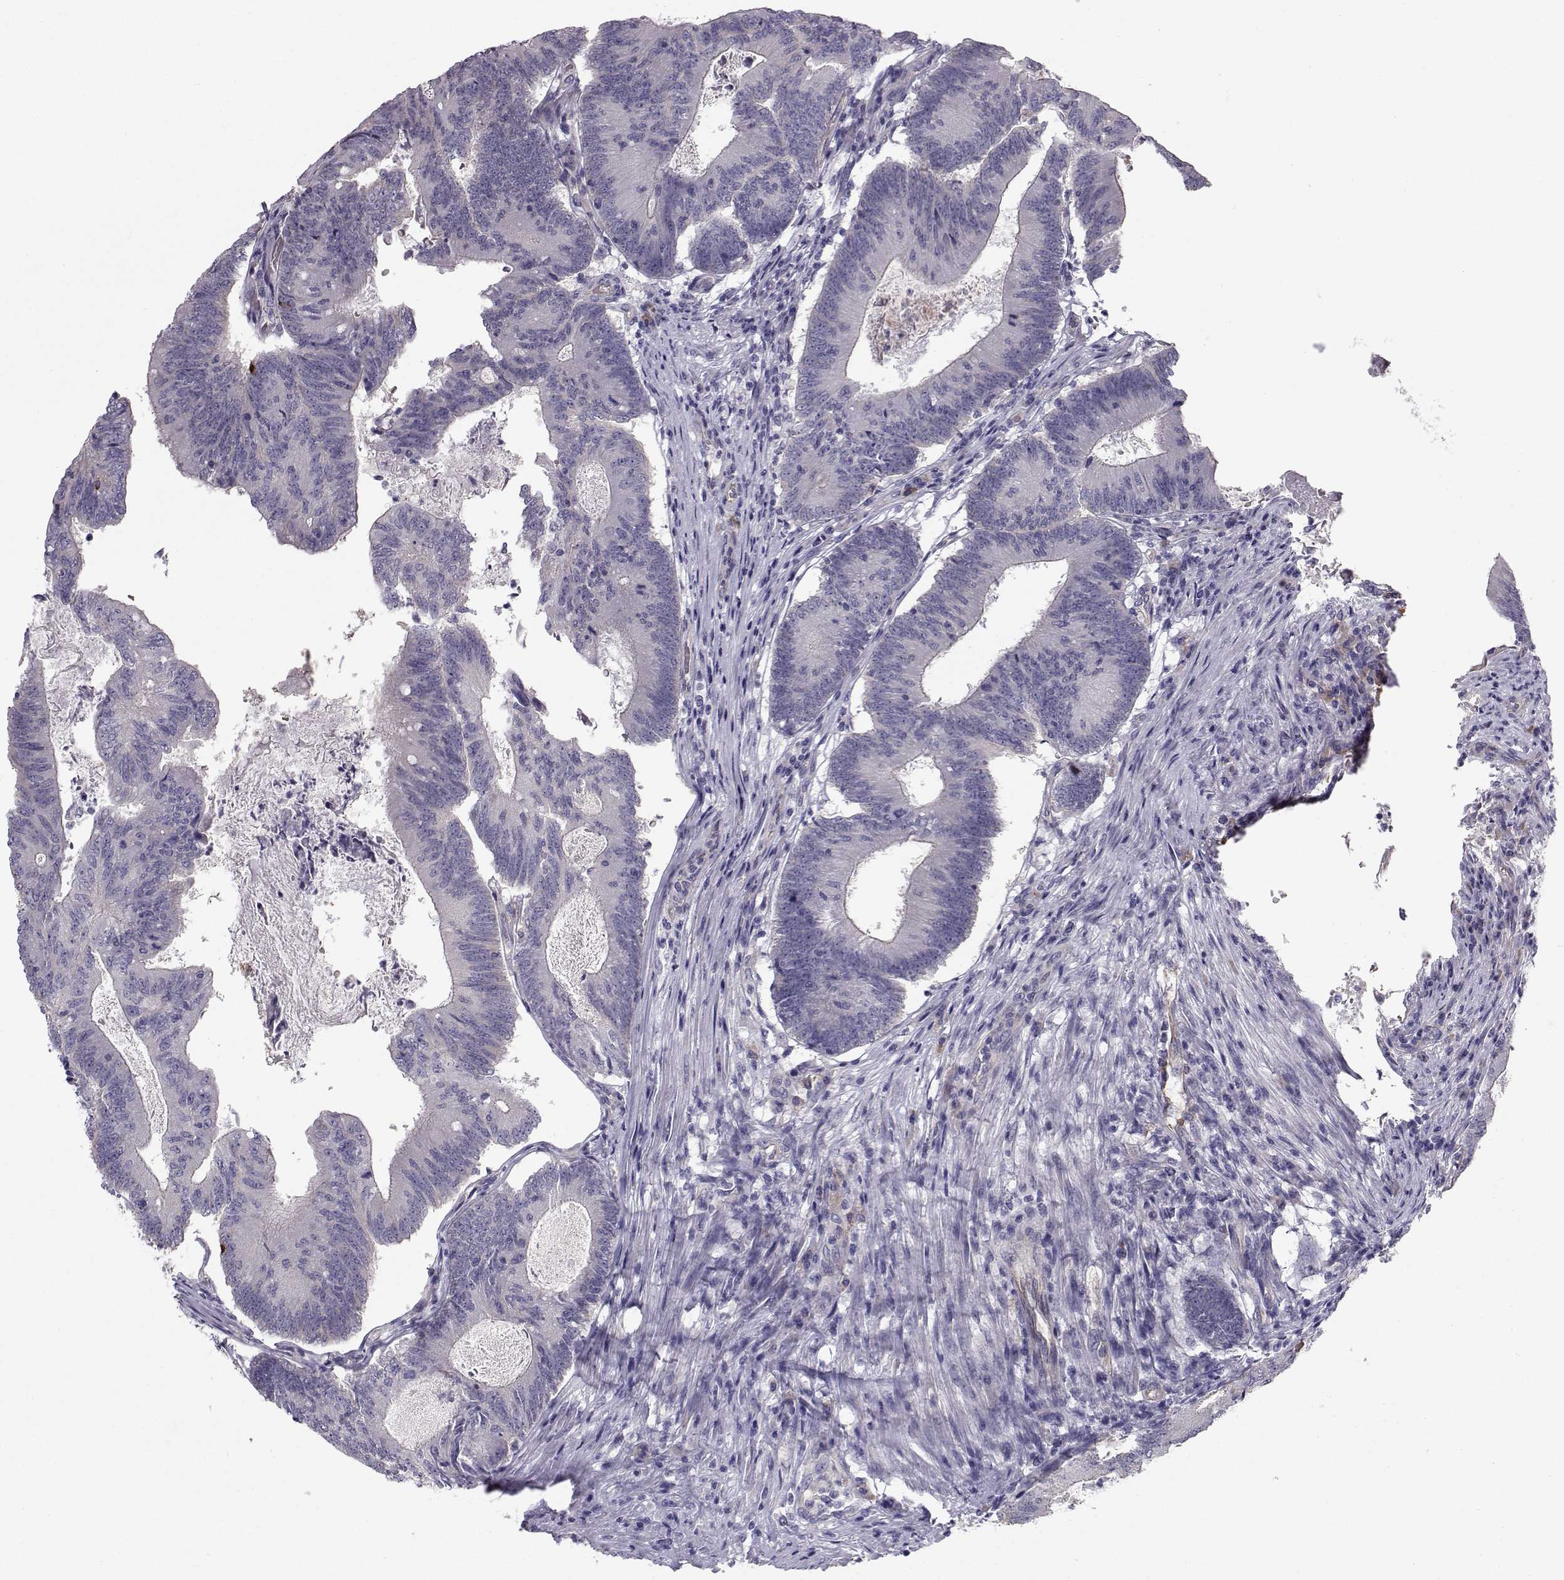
{"staining": {"intensity": "negative", "quantity": "none", "location": "none"}, "tissue": "colorectal cancer", "cell_type": "Tumor cells", "image_type": "cancer", "snomed": [{"axis": "morphology", "description": "Adenocarcinoma, NOS"}, {"axis": "topography", "description": "Colon"}], "caption": "Immunohistochemistry (IHC) histopathology image of neoplastic tissue: adenocarcinoma (colorectal) stained with DAB (3,3'-diaminobenzidine) shows no significant protein positivity in tumor cells.", "gene": "QPCT", "patient": {"sex": "female", "age": 70}}